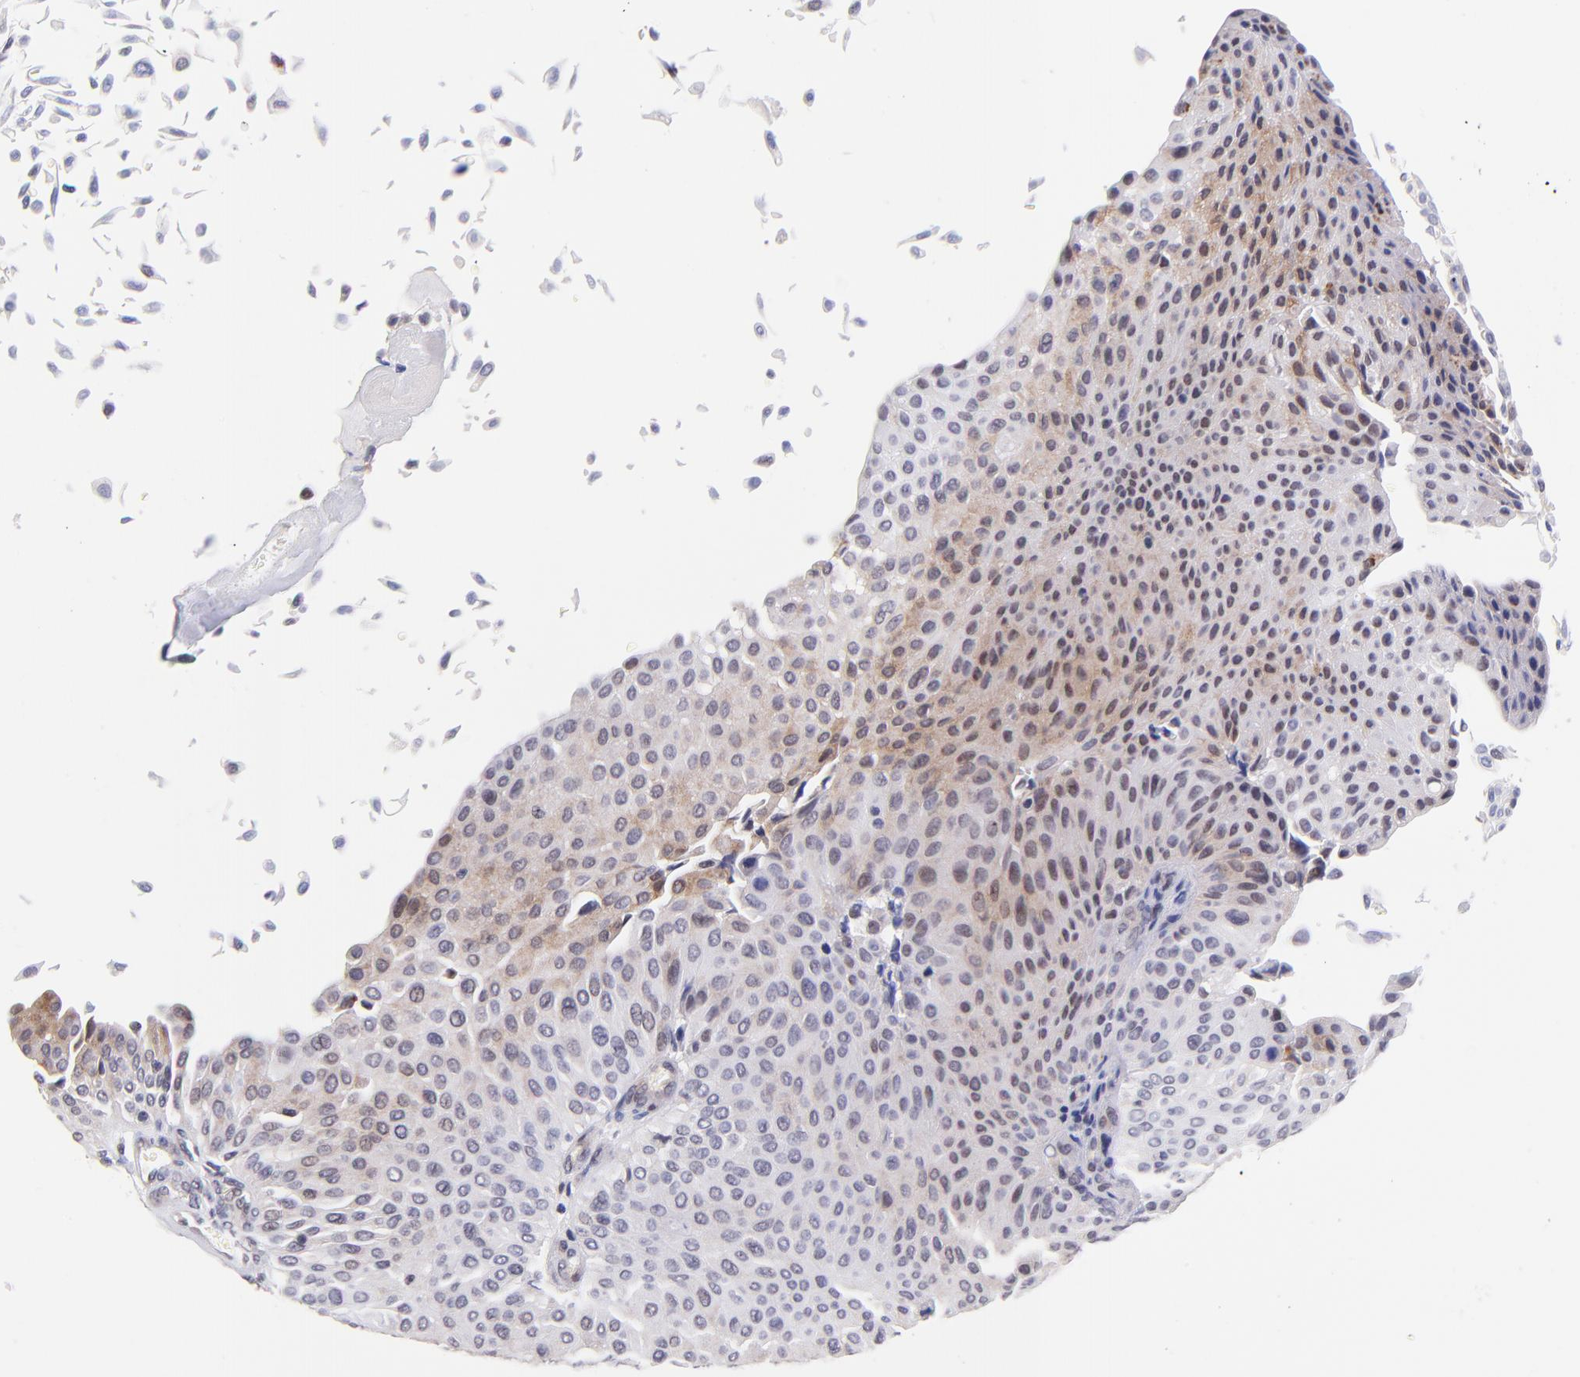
{"staining": {"intensity": "weak", "quantity": "<25%", "location": "cytoplasmic/membranous,nuclear"}, "tissue": "urothelial cancer", "cell_type": "Tumor cells", "image_type": "cancer", "snomed": [{"axis": "morphology", "description": "Urothelial carcinoma, Low grade"}, {"axis": "topography", "description": "Urinary bladder"}], "caption": "This is an immunohistochemistry (IHC) photomicrograph of low-grade urothelial carcinoma. There is no expression in tumor cells.", "gene": "SOX6", "patient": {"sex": "male", "age": 64}}